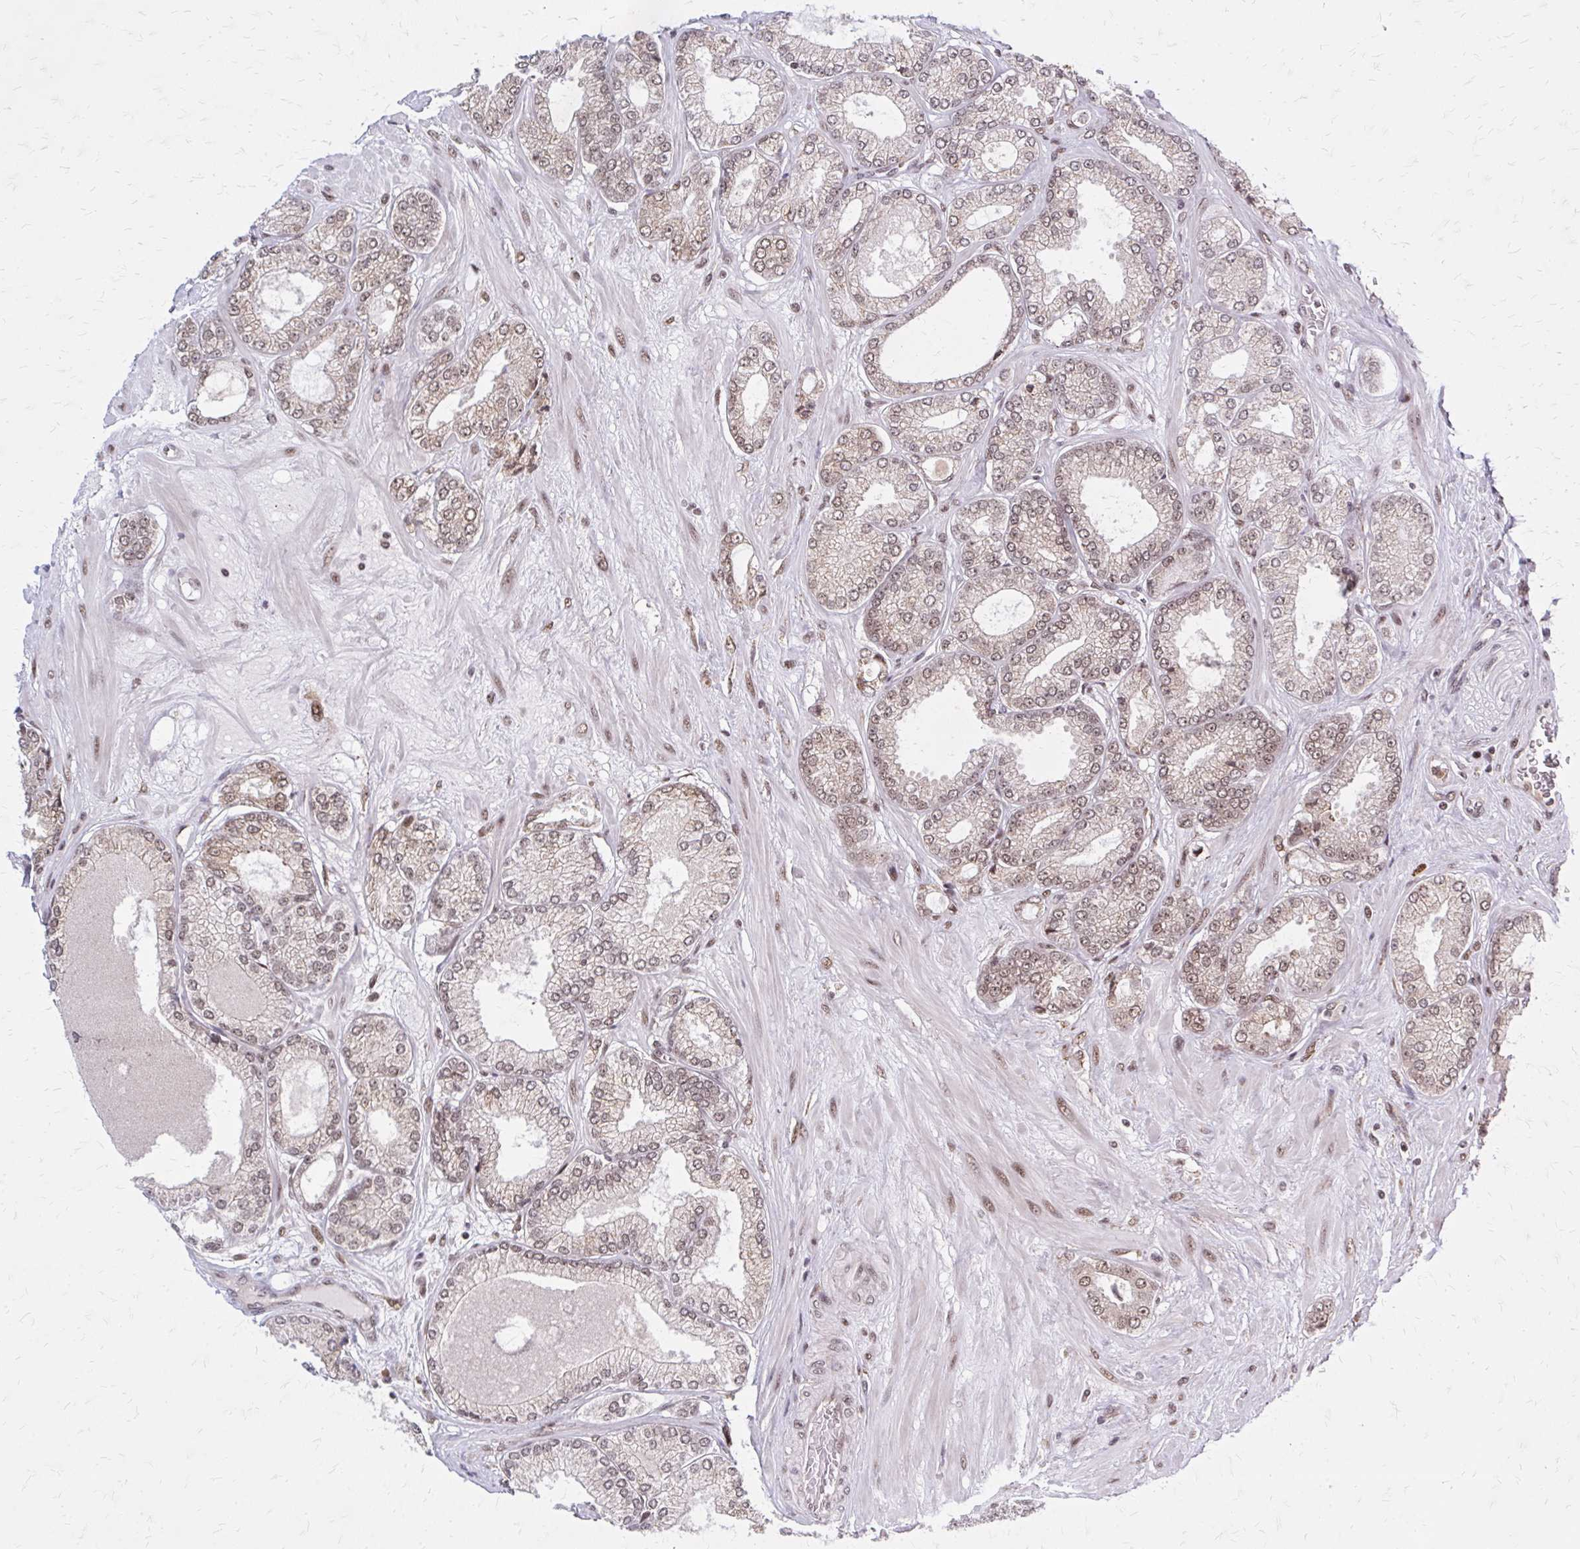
{"staining": {"intensity": "moderate", "quantity": "<25%", "location": "nuclear"}, "tissue": "prostate cancer", "cell_type": "Tumor cells", "image_type": "cancer", "snomed": [{"axis": "morphology", "description": "Adenocarcinoma, High grade"}, {"axis": "topography", "description": "Prostate"}], "caption": "Protein expression analysis of human prostate cancer reveals moderate nuclear expression in about <25% of tumor cells. Nuclei are stained in blue.", "gene": "HDAC3", "patient": {"sex": "male", "age": 68}}